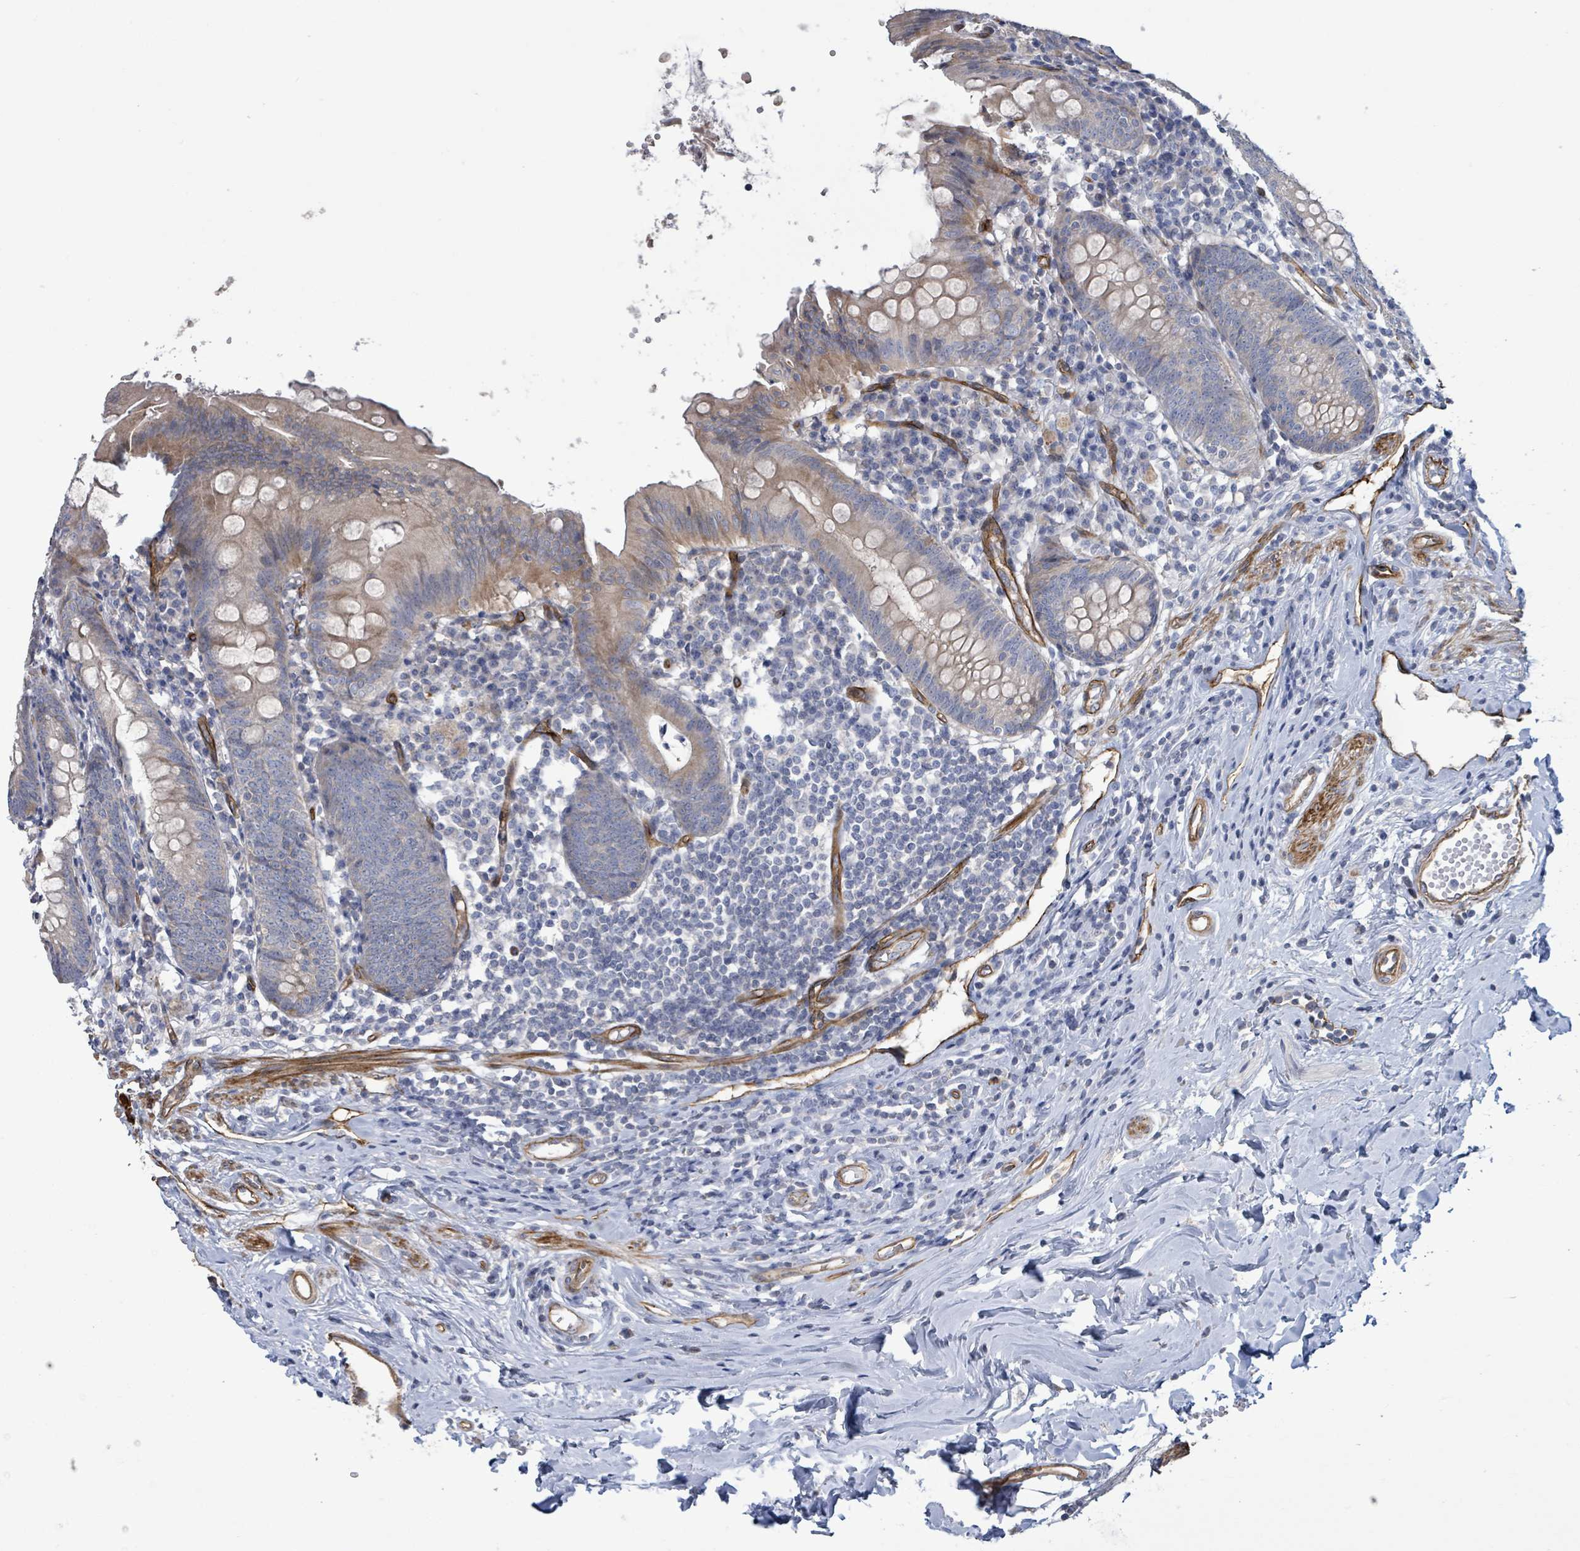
{"staining": {"intensity": "weak", "quantity": ">75%", "location": "cytoplasmic/membranous"}, "tissue": "appendix", "cell_type": "Glandular cells", "image_type": "normal", "snomed": [{"axis": "morphology", "description": "Normal tissue, NOS"}, {"axis": "topography", "description": "Appendix"}], "caption": "Appendix stained for a protein (brown) reveals weak cytoplasmic/membranous positive positivity in about >75% of glandular cells.", "gene": "KANK3", "patient": {"sex": "female", "age": 54}}